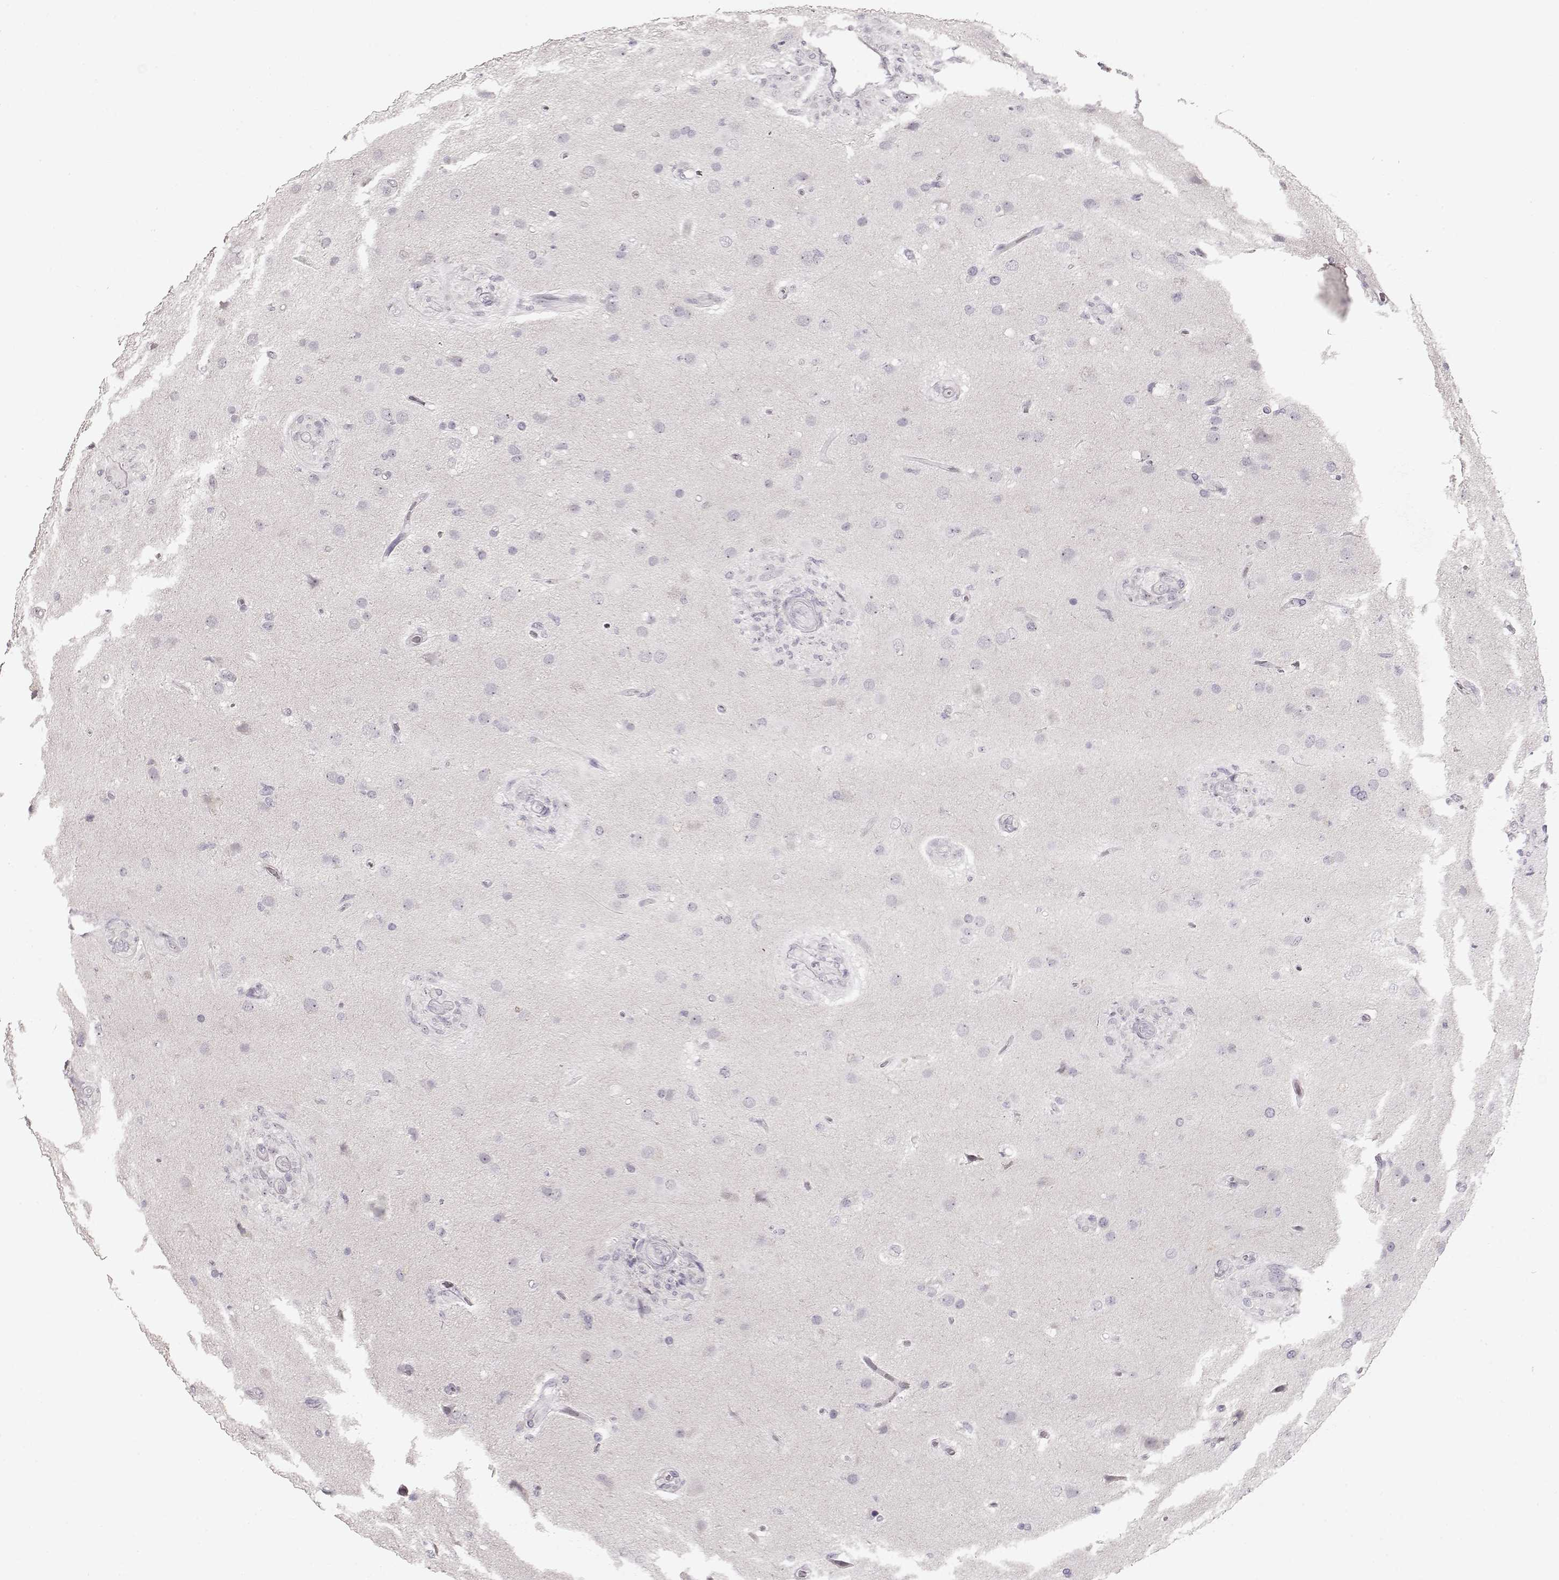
{"staining": {"intensity": "negative", "quantity": "none", "location": "none"}, "tissue": "glioma", "cell_type": "Tumor cells", "image_type": "cancer", "snomed": [{"axis": "morphology", "description": "Glioma, malignant, High grade"}, {"axis": "topography", "description": "Brain"}], "caption": "DAB immunohistochemical staining of human glioma displays no significant positivity in tumor cells. (Brightfield microscopy of DAB immunohistochemistry (IHC) at high magnification).", "gene": "FAM205A", "patient": {"sex": "male", "age": 68}}